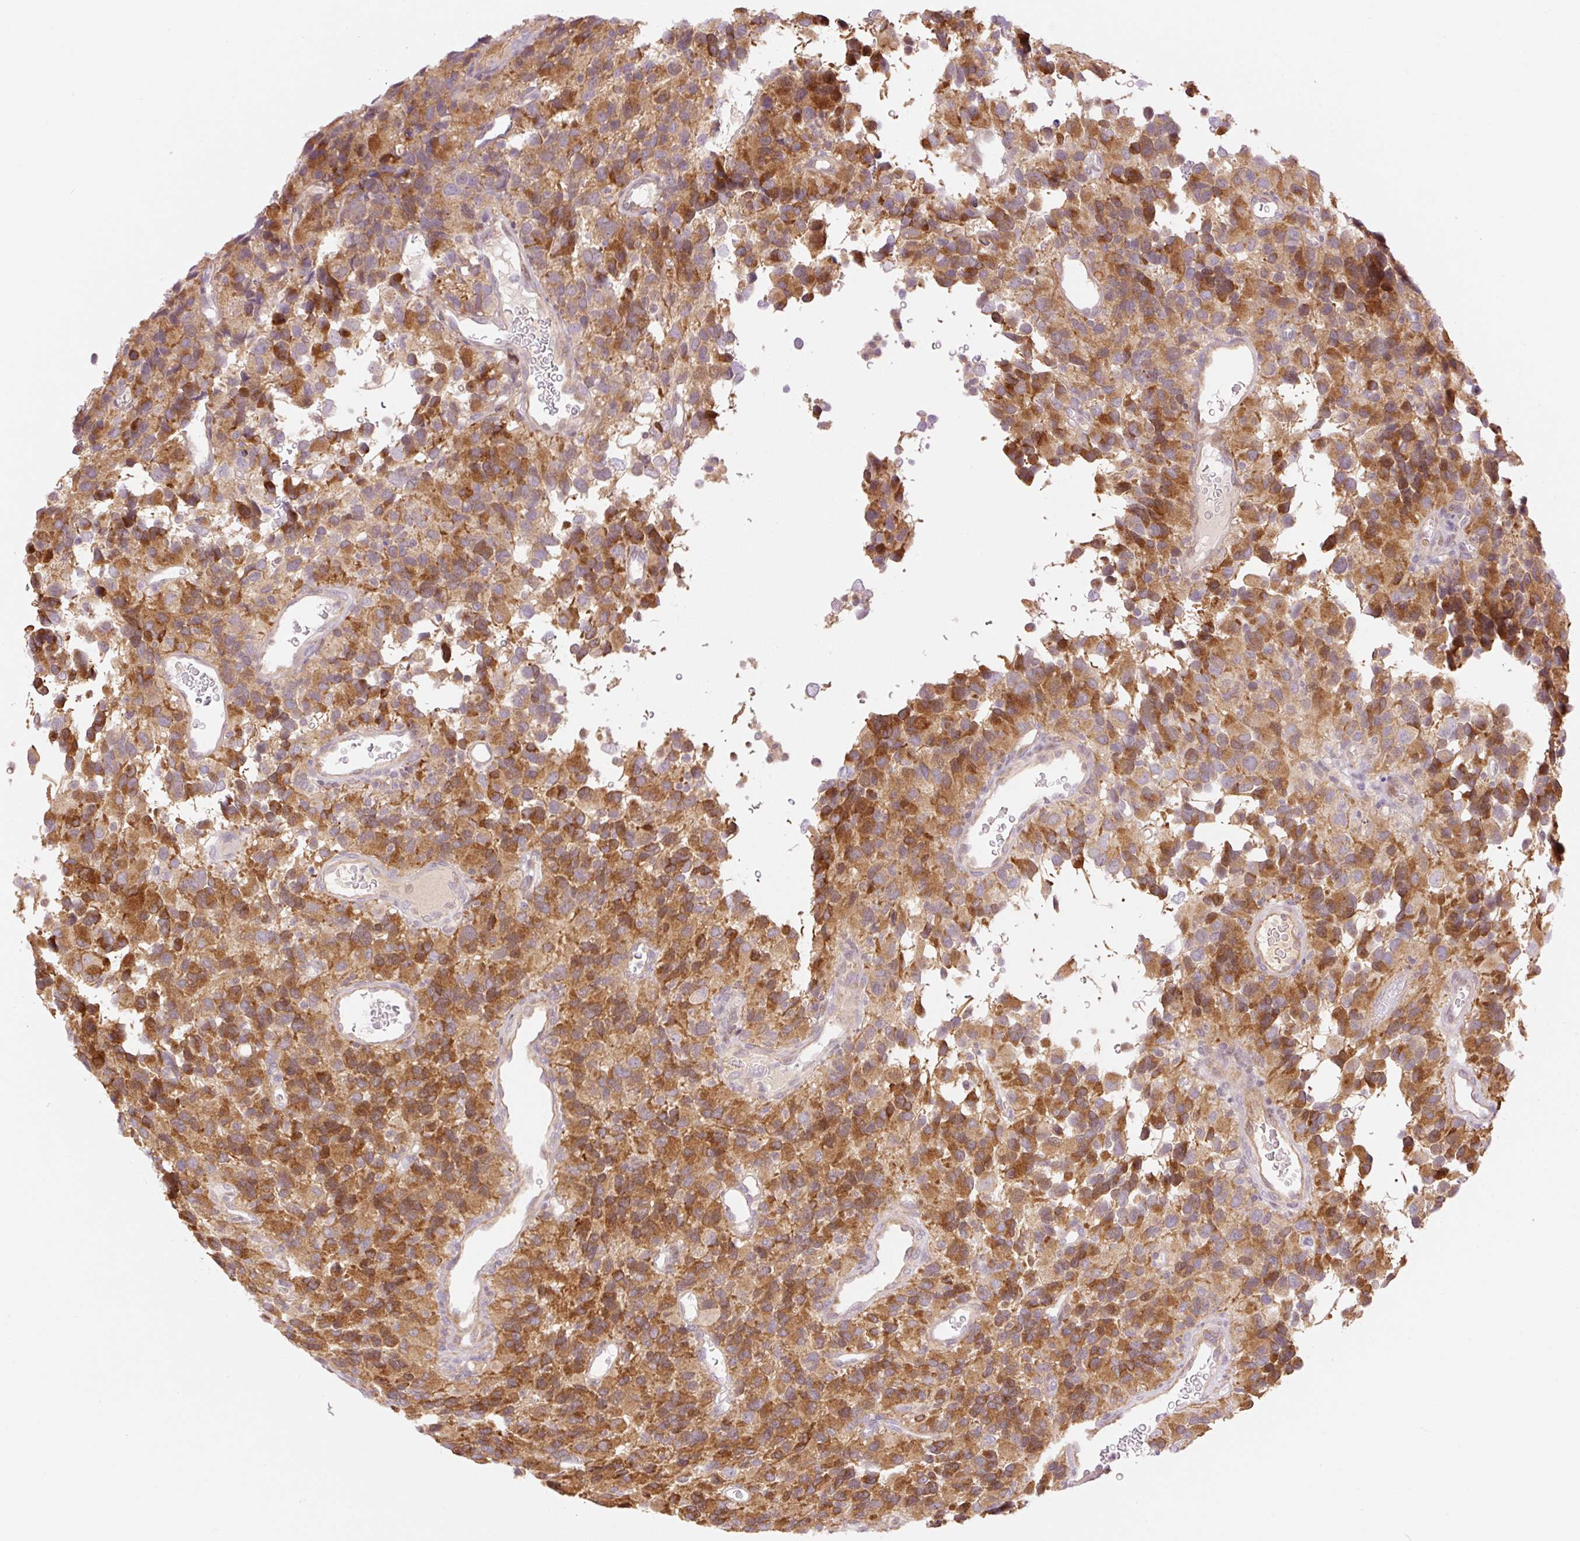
{"staining": {"intensity": "strong", "quantity": ">75%", "location": "cytoplasmic/membranous"}, "tissue": "glioma", "cell_type": "Tumor cells", "image_type": "cancer", "snomed": [{"axis": "morphology", "description": "Glioma, malignant, High grade"}, {"axis": "topography", "description": "Brain"}], "caption": "Malignant glioma (high-grade) was stained to show a protein in brown. There is high levels of strong cytoplasmic/membranous staining in approximately >75% of tumor cells.", "gene": "ZNF394", "patient": {"sex": "male", "age": 77}}